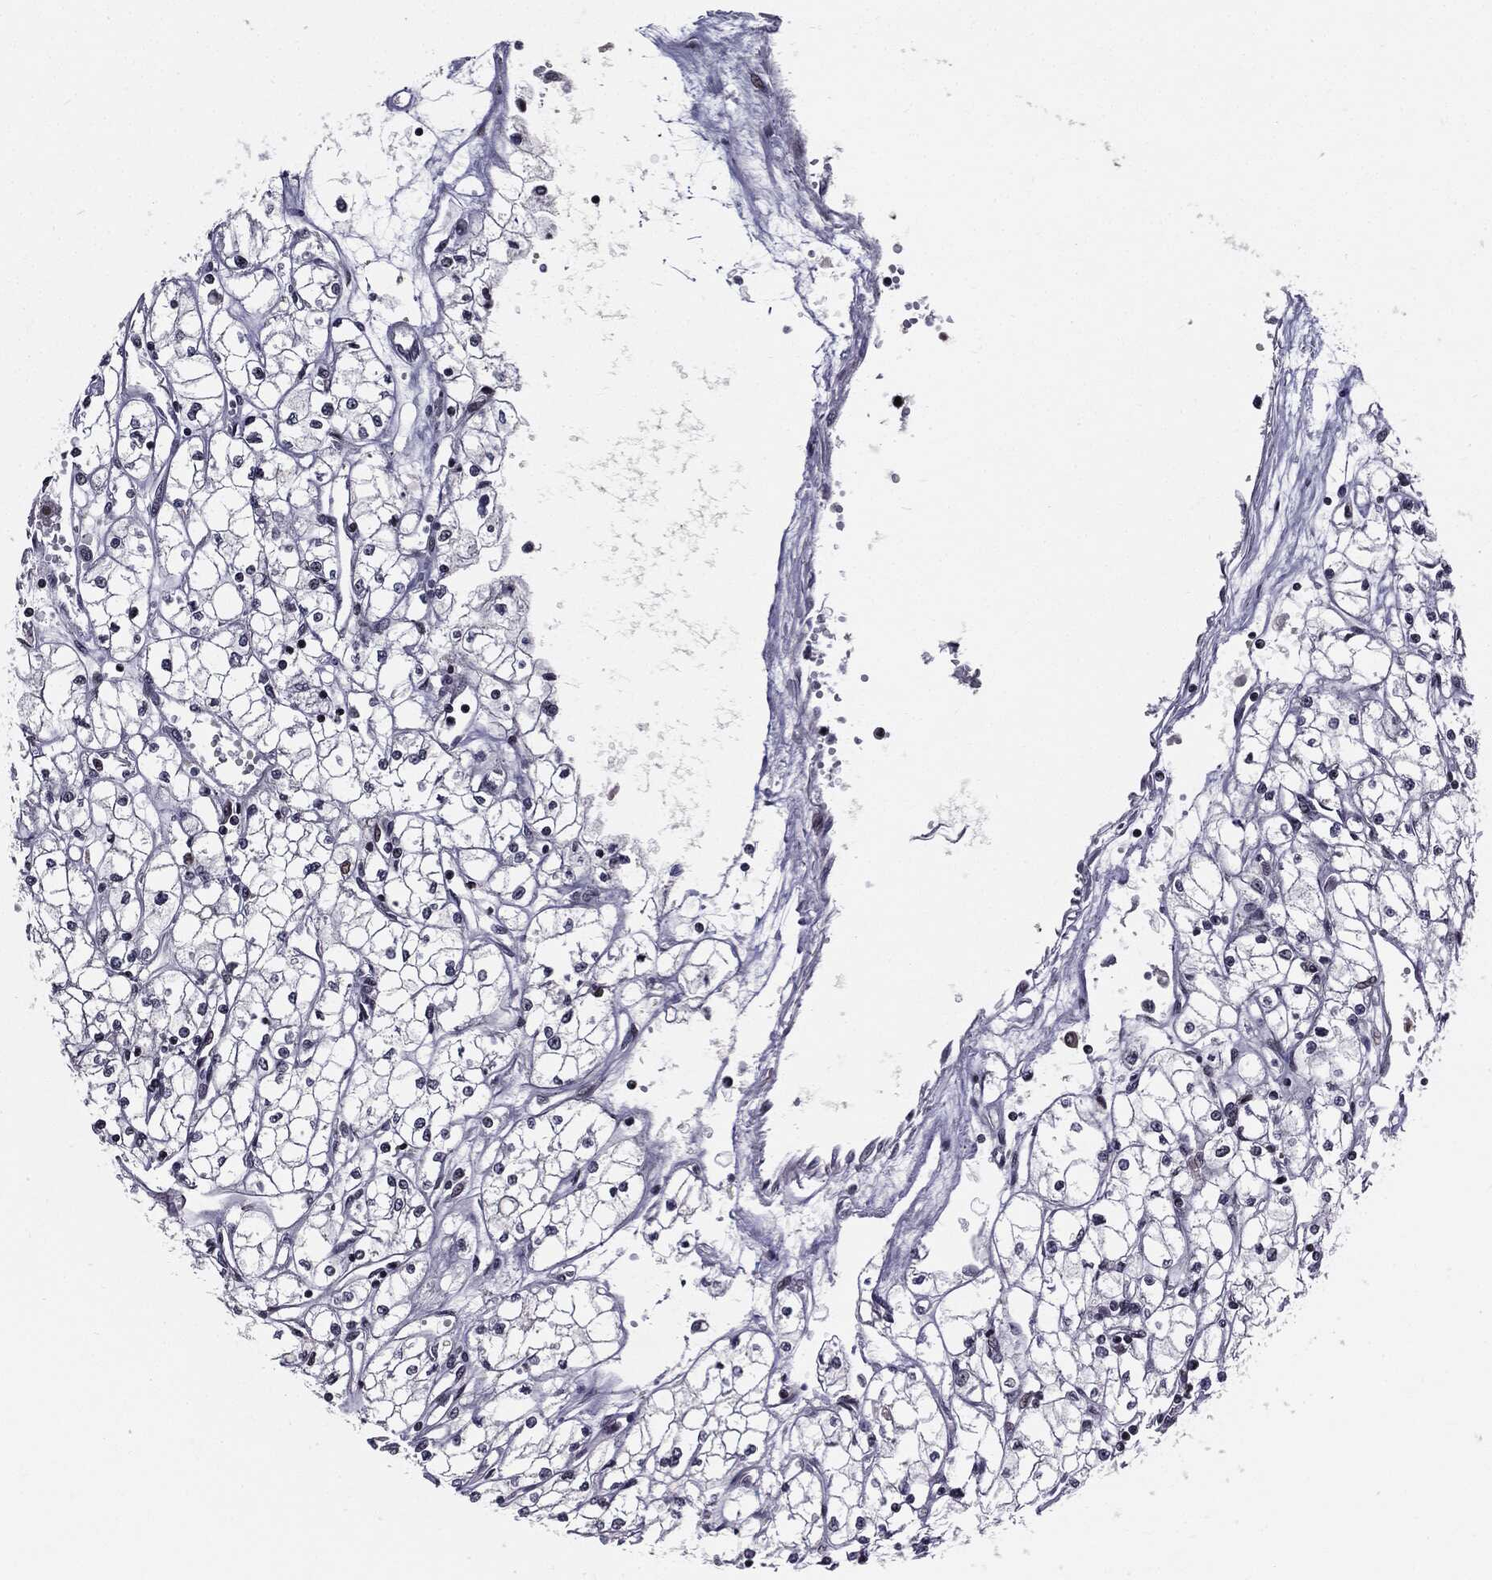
{"staining": {"intensity": "negative", "quantity": "none", "location": "none"}, "tissue": "renal cancer", "cell_type": "Tumor cells", "image_type": "cancer", "snomed": [{"axis": "morphology", "description": "Adenocarcinoma, NOS"}, {"axis": "topography", "description": "Kidney"}], "caption": "Human adenocarcinoma (renal) stained for a protein using immunohistochemistry reveals no staining in tumor cells.", "gene": "ZFP91", "patient": {"sex": "male", "age": 67}}